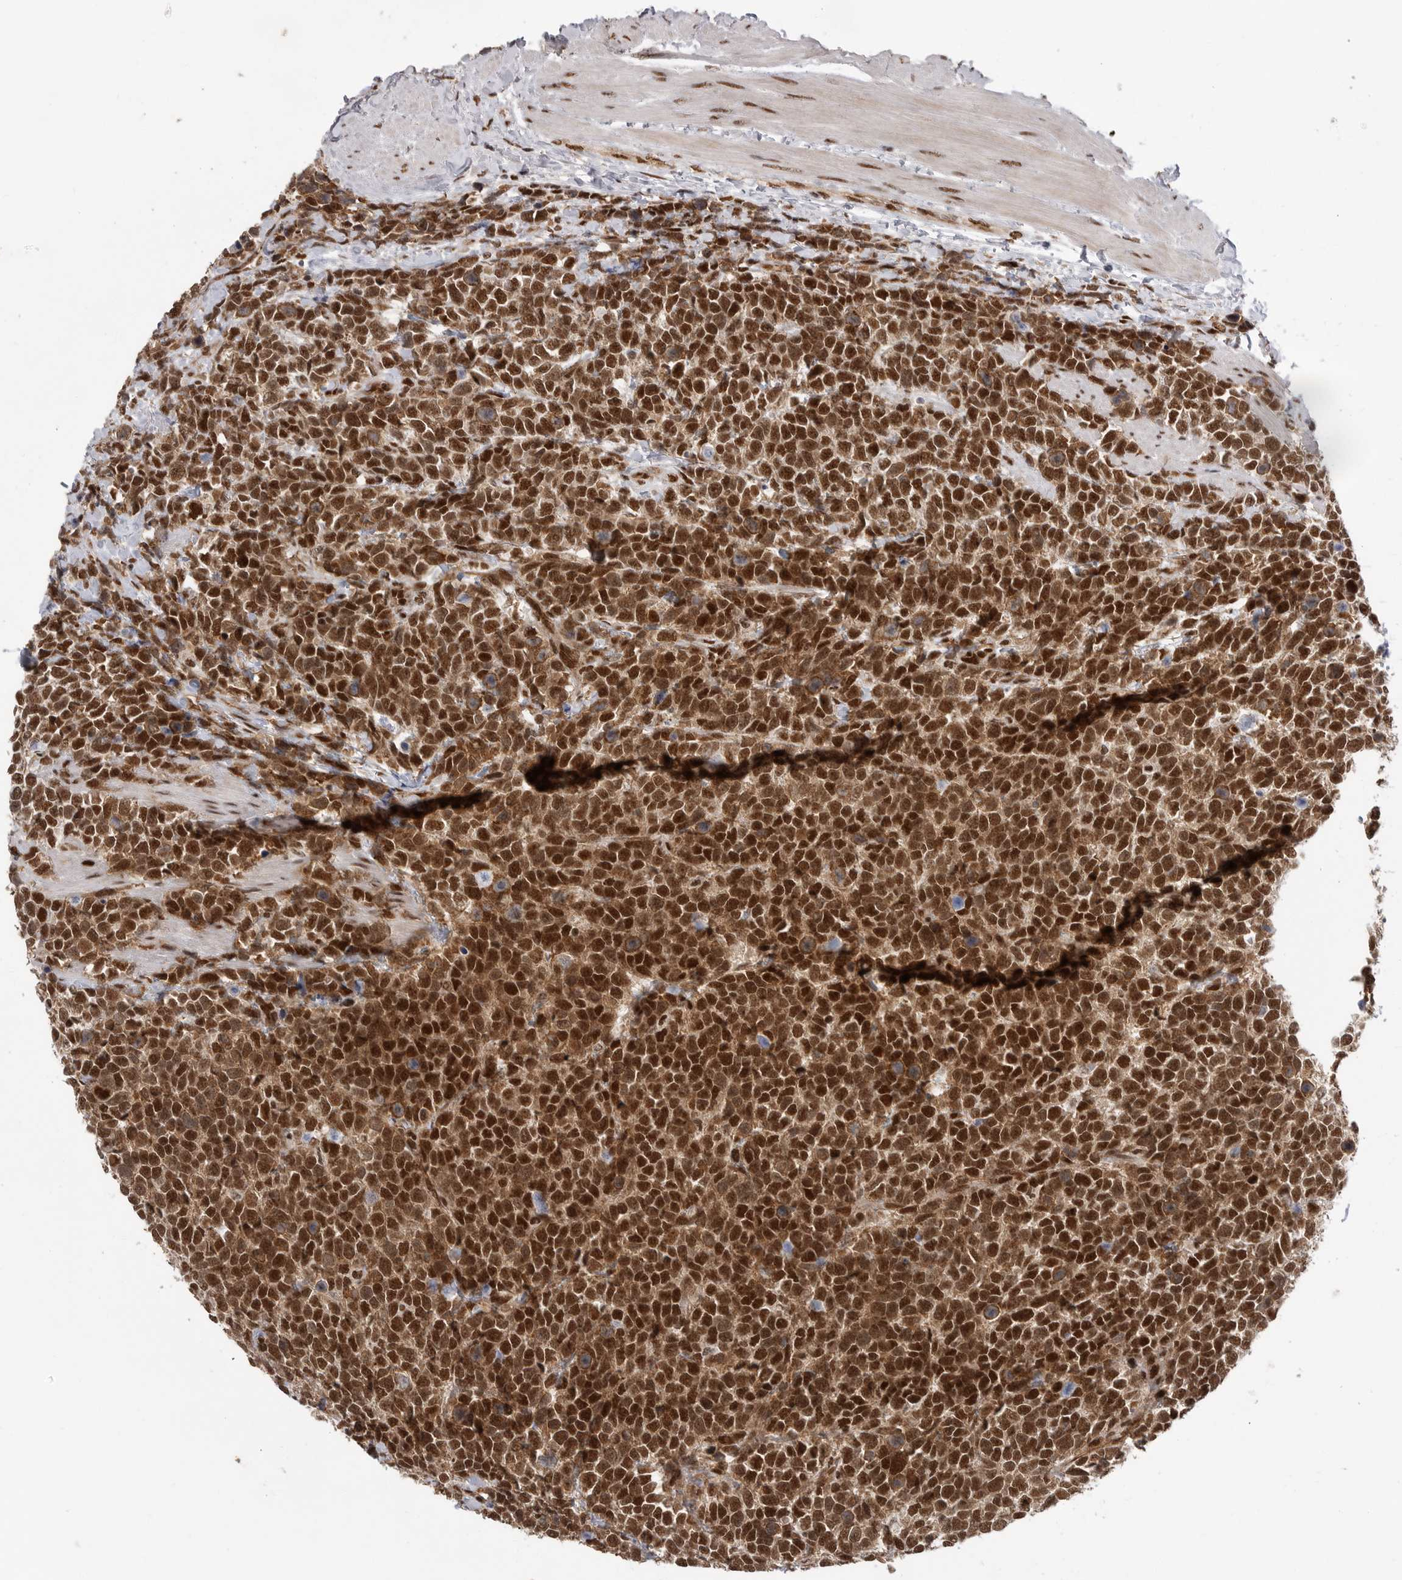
{"staining": {"intensity": "strong", "quantity": ">75%", "location": "nuclear"}, "tissue": "urothelial cancer", "cell_type": "Tumor cells", "image_type": "cancer", "snomed": [{"axis": "morphology", "description": "Urothelial carcinoma, High grade"}, {"axis": "topography", "description": "Urinary bladder"}], "caption": "IHC (DAB (3,3'-diaminobenzidine)) staining of urothelial carcinoma (high-grade) reveals strong nuclear protein expression in about >75% of tumor cells. The staining was performed using DAB to visualize the protein expression in brown, while the nuclei were stained in blue with hematoxylin (Magnification: 20x).", "gene": "PPP1R8", "patient": {"sex": "female", "age": 82}}